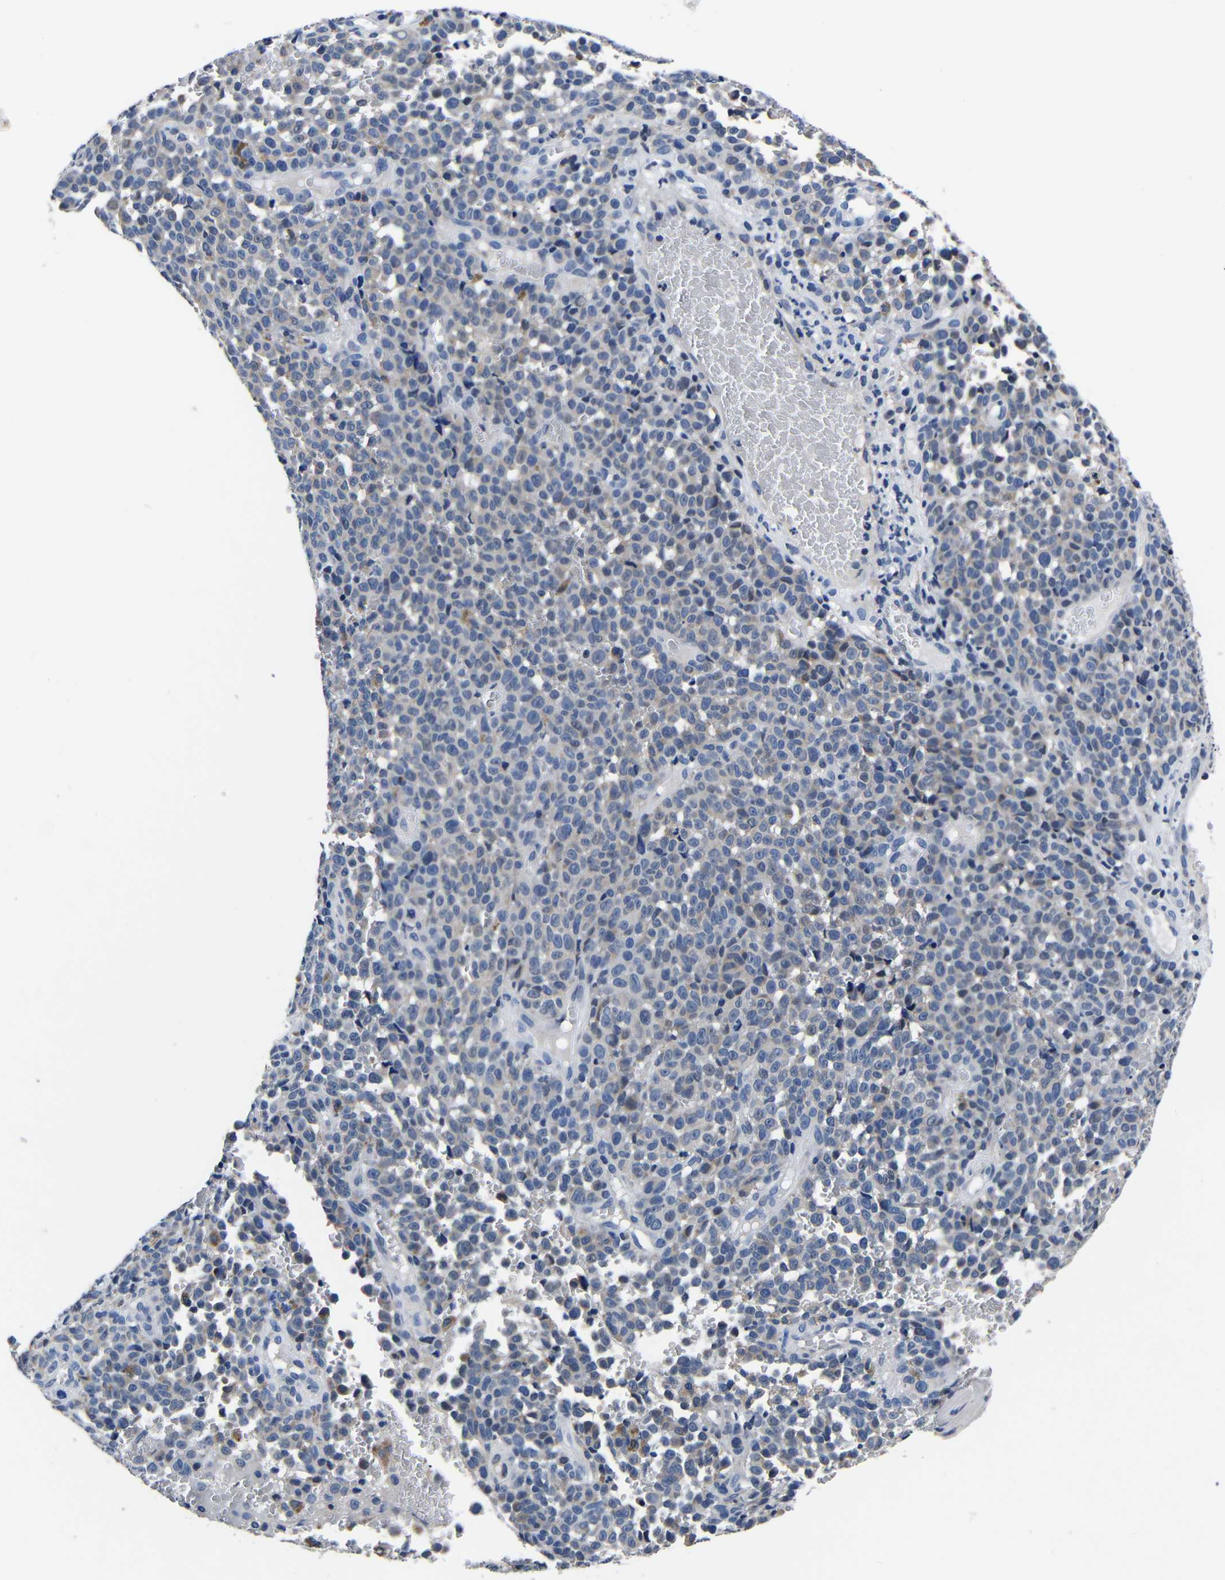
{"staining": {"intensity": "weak", "quantity": "<25%", "location": "cytoplasmic/membranous"}, "tissue": "melanoma", "cell_type": "Tumor cells", "image_type": "cancer", "snomed": [{"axis": "morphology", "description": "Malignant melanoma, NOS"}, {"axis": "topography", "description": "Skin"}], "caption": "IHC of human melanoma displays no staining in tumor cells. Nuclei are stained in blue.", "gene": "DEPP1", "patient": {"sex": "female", "age": 82}}